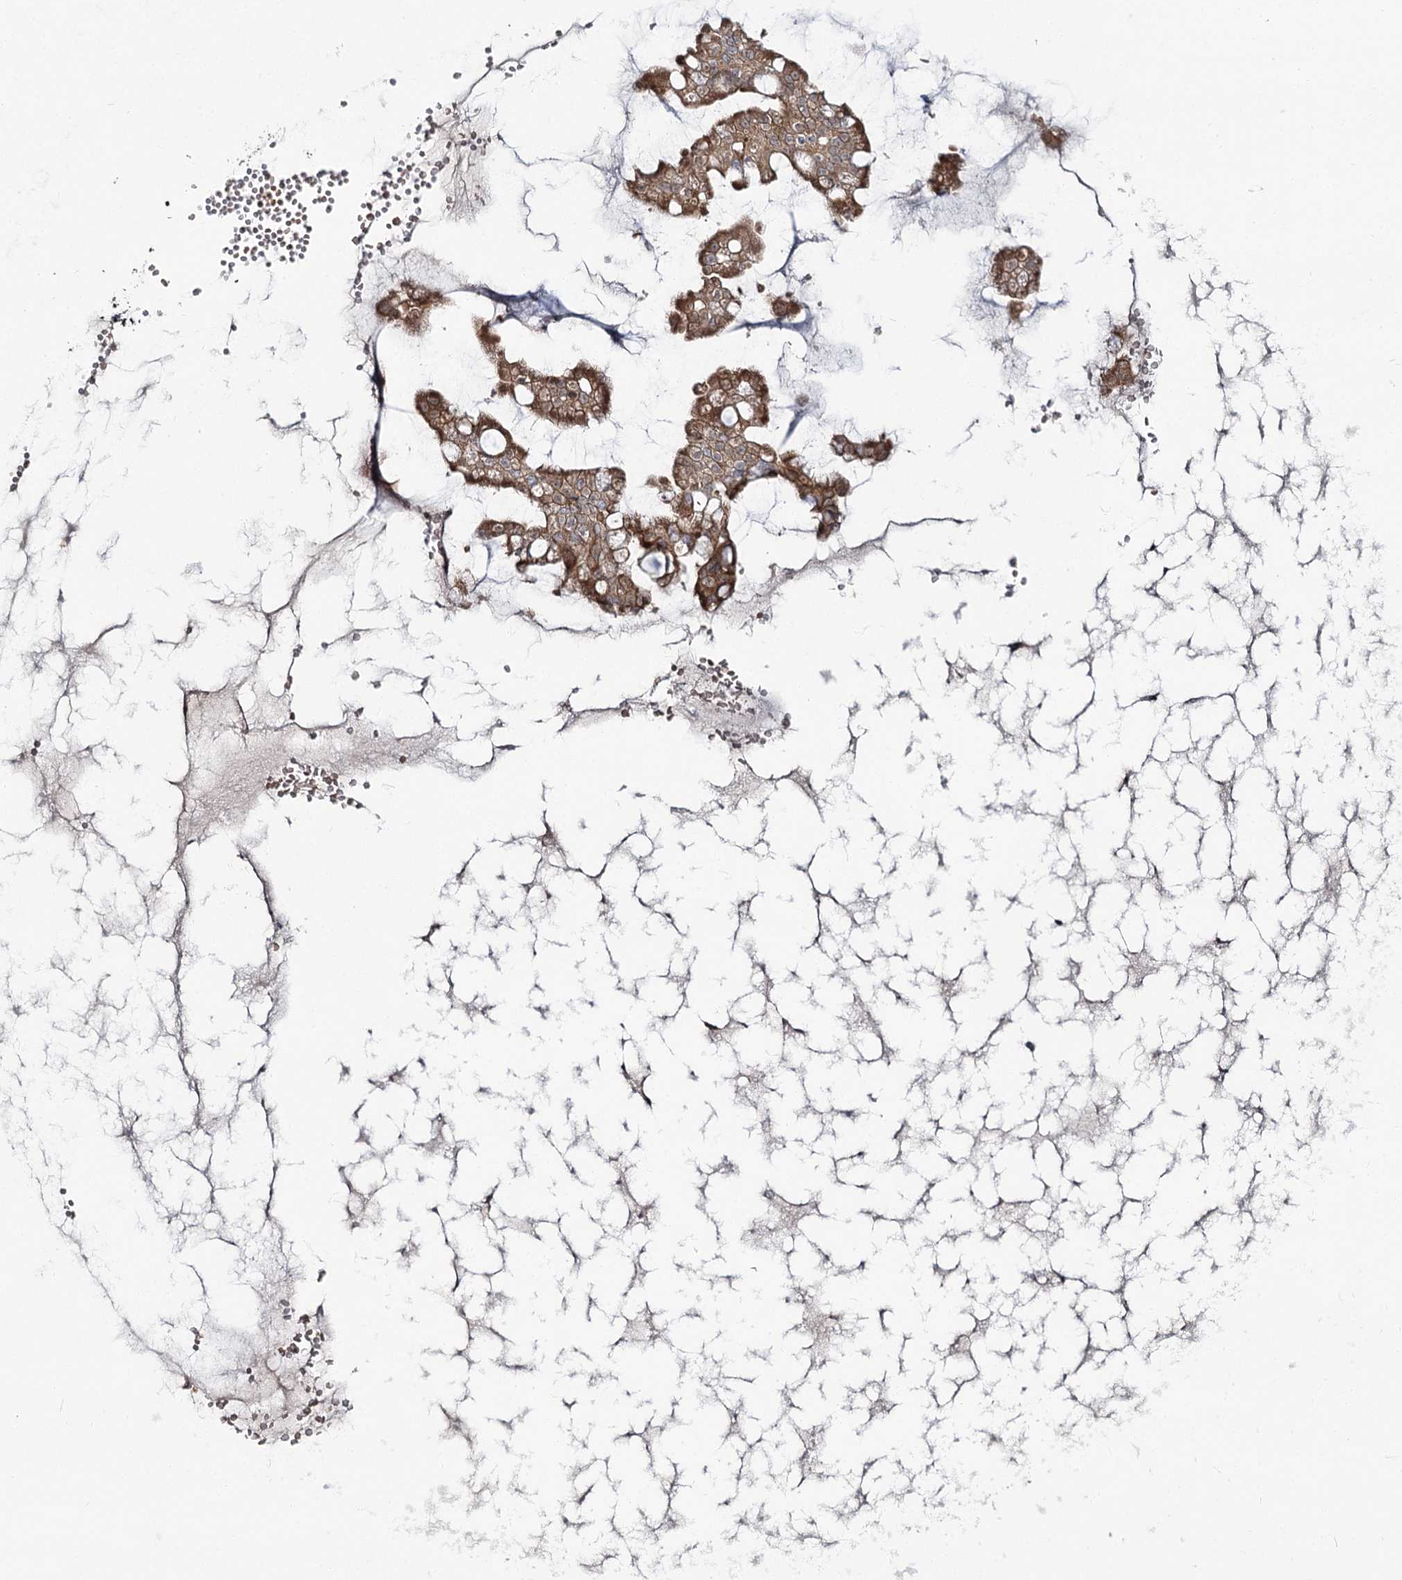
{"staining": {"intensity": "moderate", "quantity": ">75%", "location": "cytoplasmic/membranous"}, "tissue": "ovarian cancer", "cell_type": "Tumor cells", "image_type": "cancer", "snomed": [{"axis": "morphology", "description": "Cystadenocarcinoma, mucinous, NOS"}, {"axis": "topography", "description": "Ovary"}], "caption": "This micrograph exhibits immunohistochemistry (IHC) staining of human ovarian cancer (mucinous cystadenocarcinoma), with medium moderate cytoplasmic/membranous staining in about >75% of tumor cells.", "gene": "PCBD2", "patient": {"sex": "female", "age": 73}}